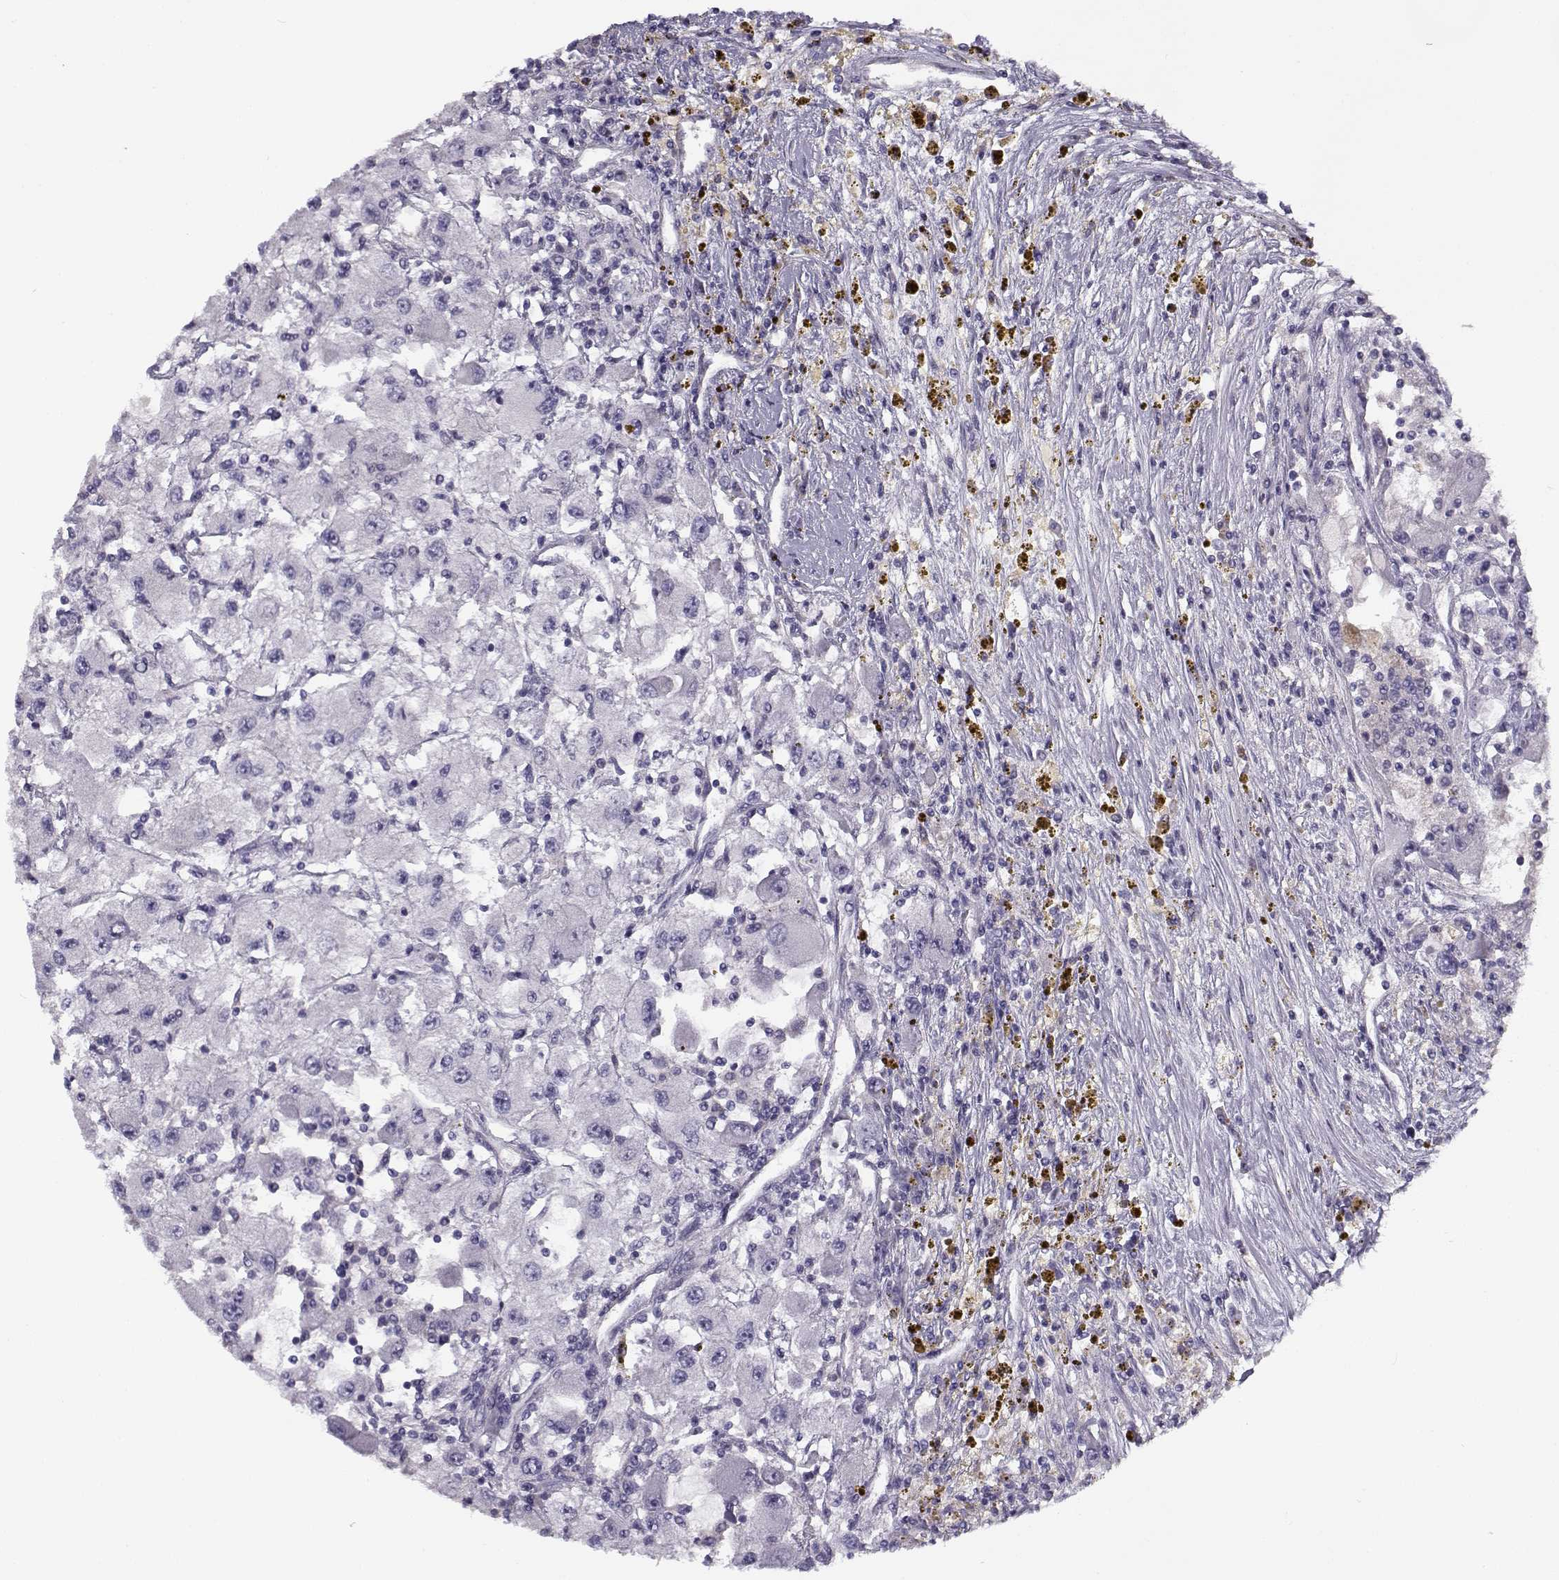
{"staining": {"intensity": "negative", "quantity": "none", "location": "none"}, "tissue": "renal cancer", "cell_type": "Tumor cells", "image_type": "cancer", "snomed": [{"axis": "morphology", "description": "Adenocarcinoma, NOS"}, {"axis": "topography", "description": "Kidney"}], "caption": "Tumor cells show no significant protein positivity in renal adenocarcinoma. (DAB (3,3'-diaminobenzidine) IHC visualized using brightfield microscopy, high magnification).", "gene": "TMEM145", "patient": {"sex": "female", "age": 67}}